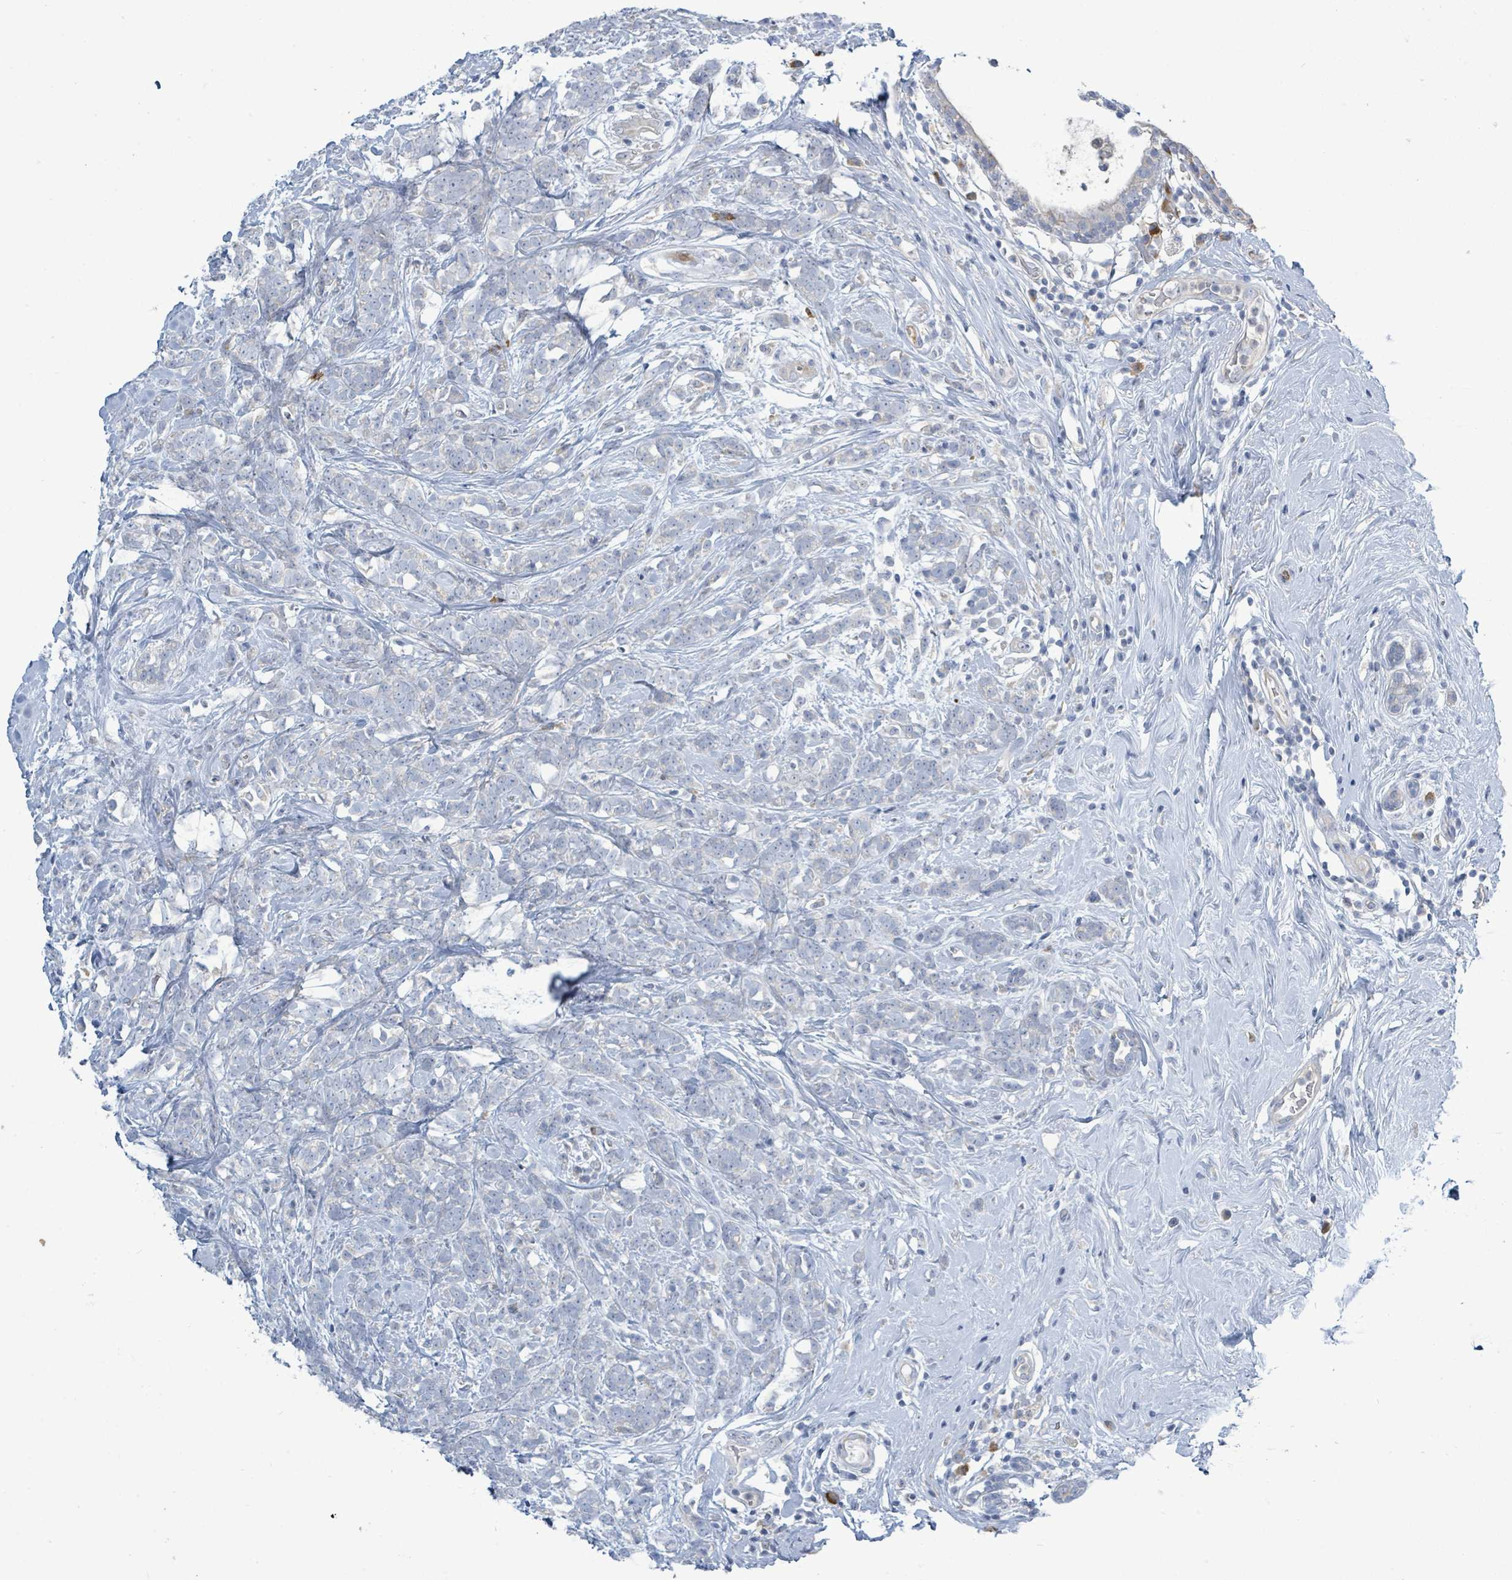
{"staining": {"intensity": "negative", "quantity": "none", "location": "none"}, "tissue": "breast cancer", "cell_type": "Tumor cells", "image_type": "cancer", "snomed": [{"axis": "morphology", "description": "Lobular carcinoma"}, {"axis": "topography", "description": "Breast"}], "caption": "IHC micrograph of neoplastic tissue: breast cancer (lobular carcinoma) stained with DAB demonstrates no significant protein staining in tumor cells.", "gene": "SIRPB1", "patient": {"sex": "female", "age": 58}}